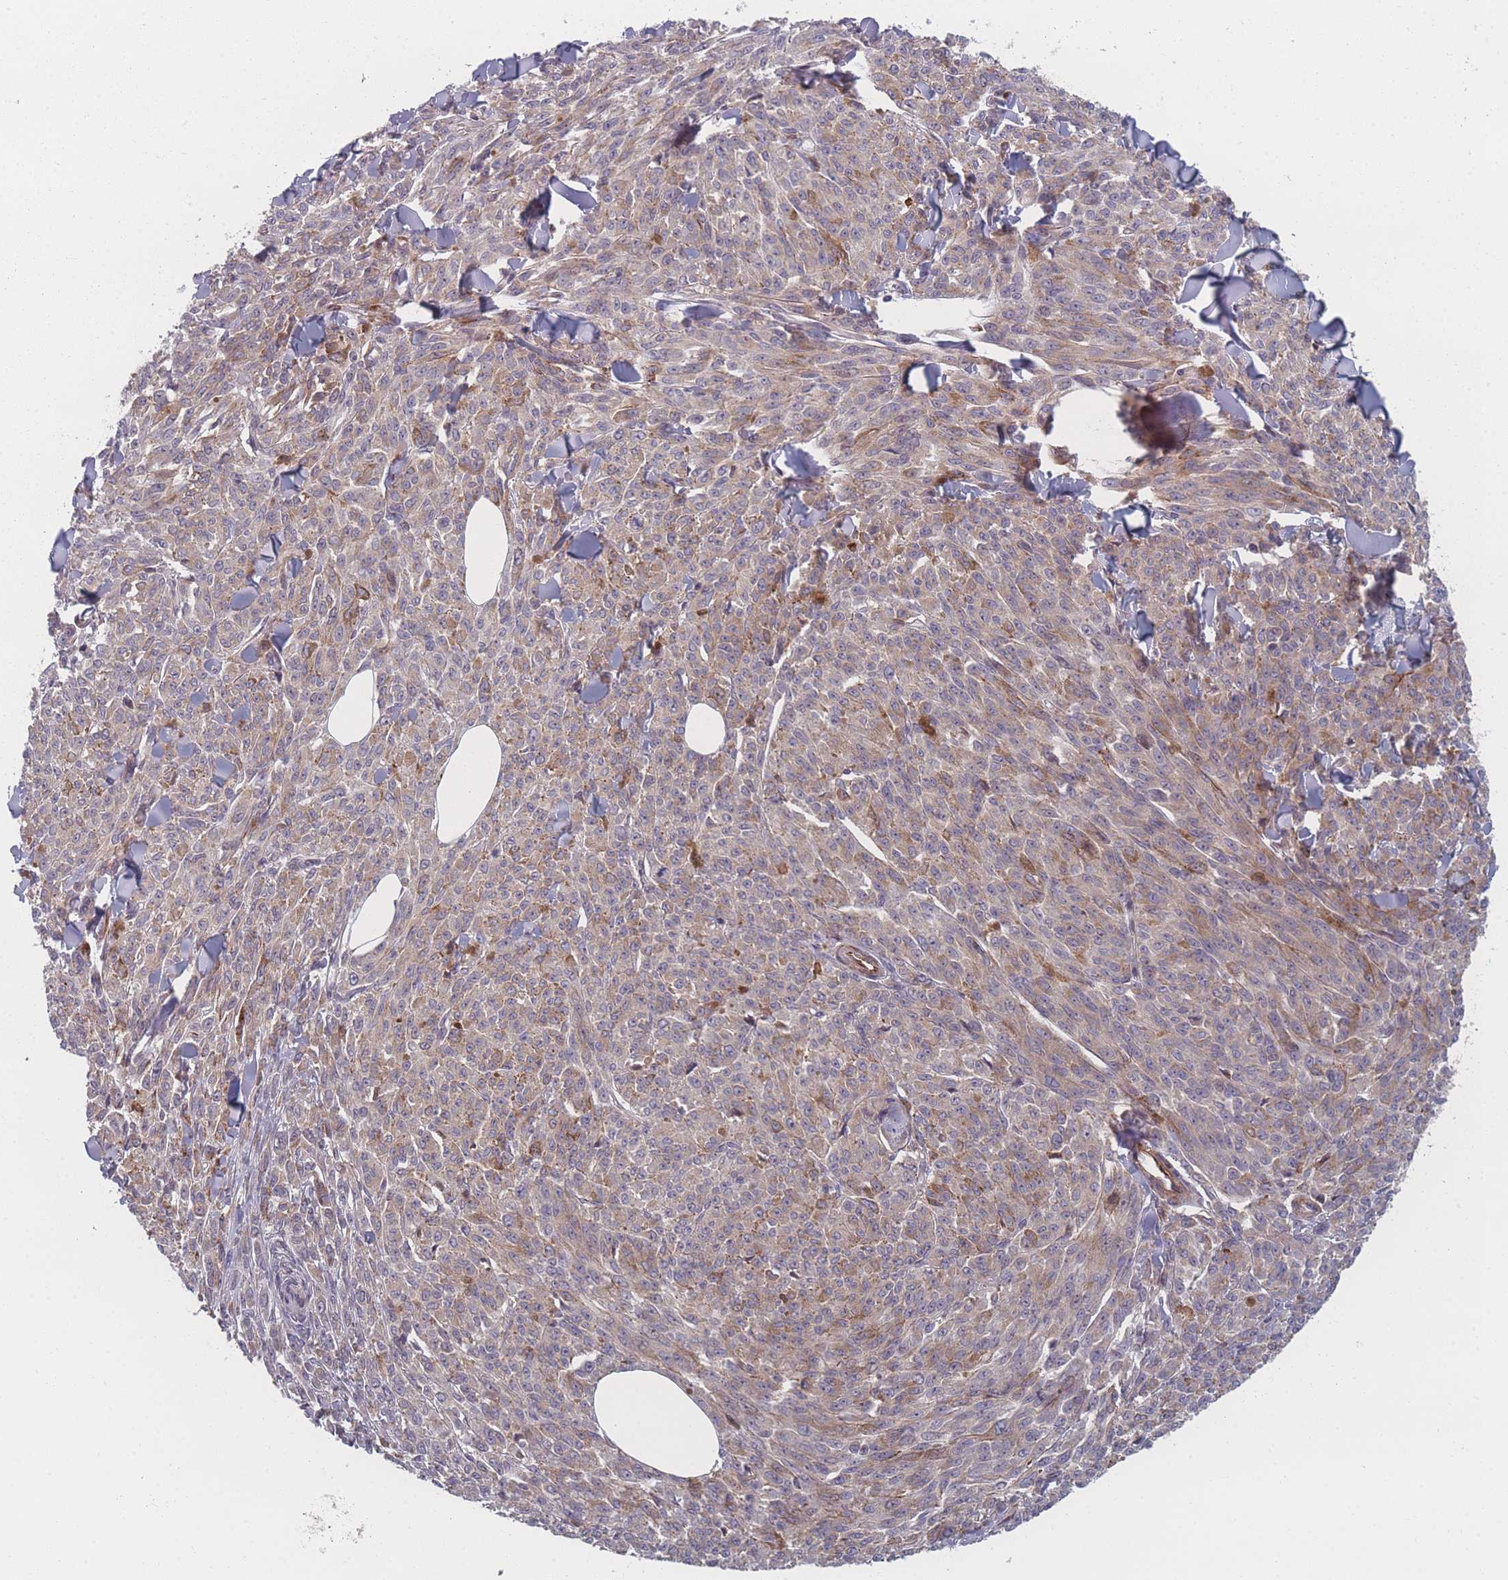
{"staining": {"intensity": "negative", "quantity": "none", "location": "none"}, "tissue": "melanoma", "cell_type": "Tumor cells", "image_type": "cancer", "snomed": [{"axis": "morphology", "description": "Malignant melanoma, NOS"}, {"axis": "topography", "description": "Skin"}], "caption": "Human melanoma stained for a protein using immunohistochemistry exhibits no expression in tumor cells.", "gene": "EEF1AKMT2", "patient": {"sex": "female", "age": 52}}